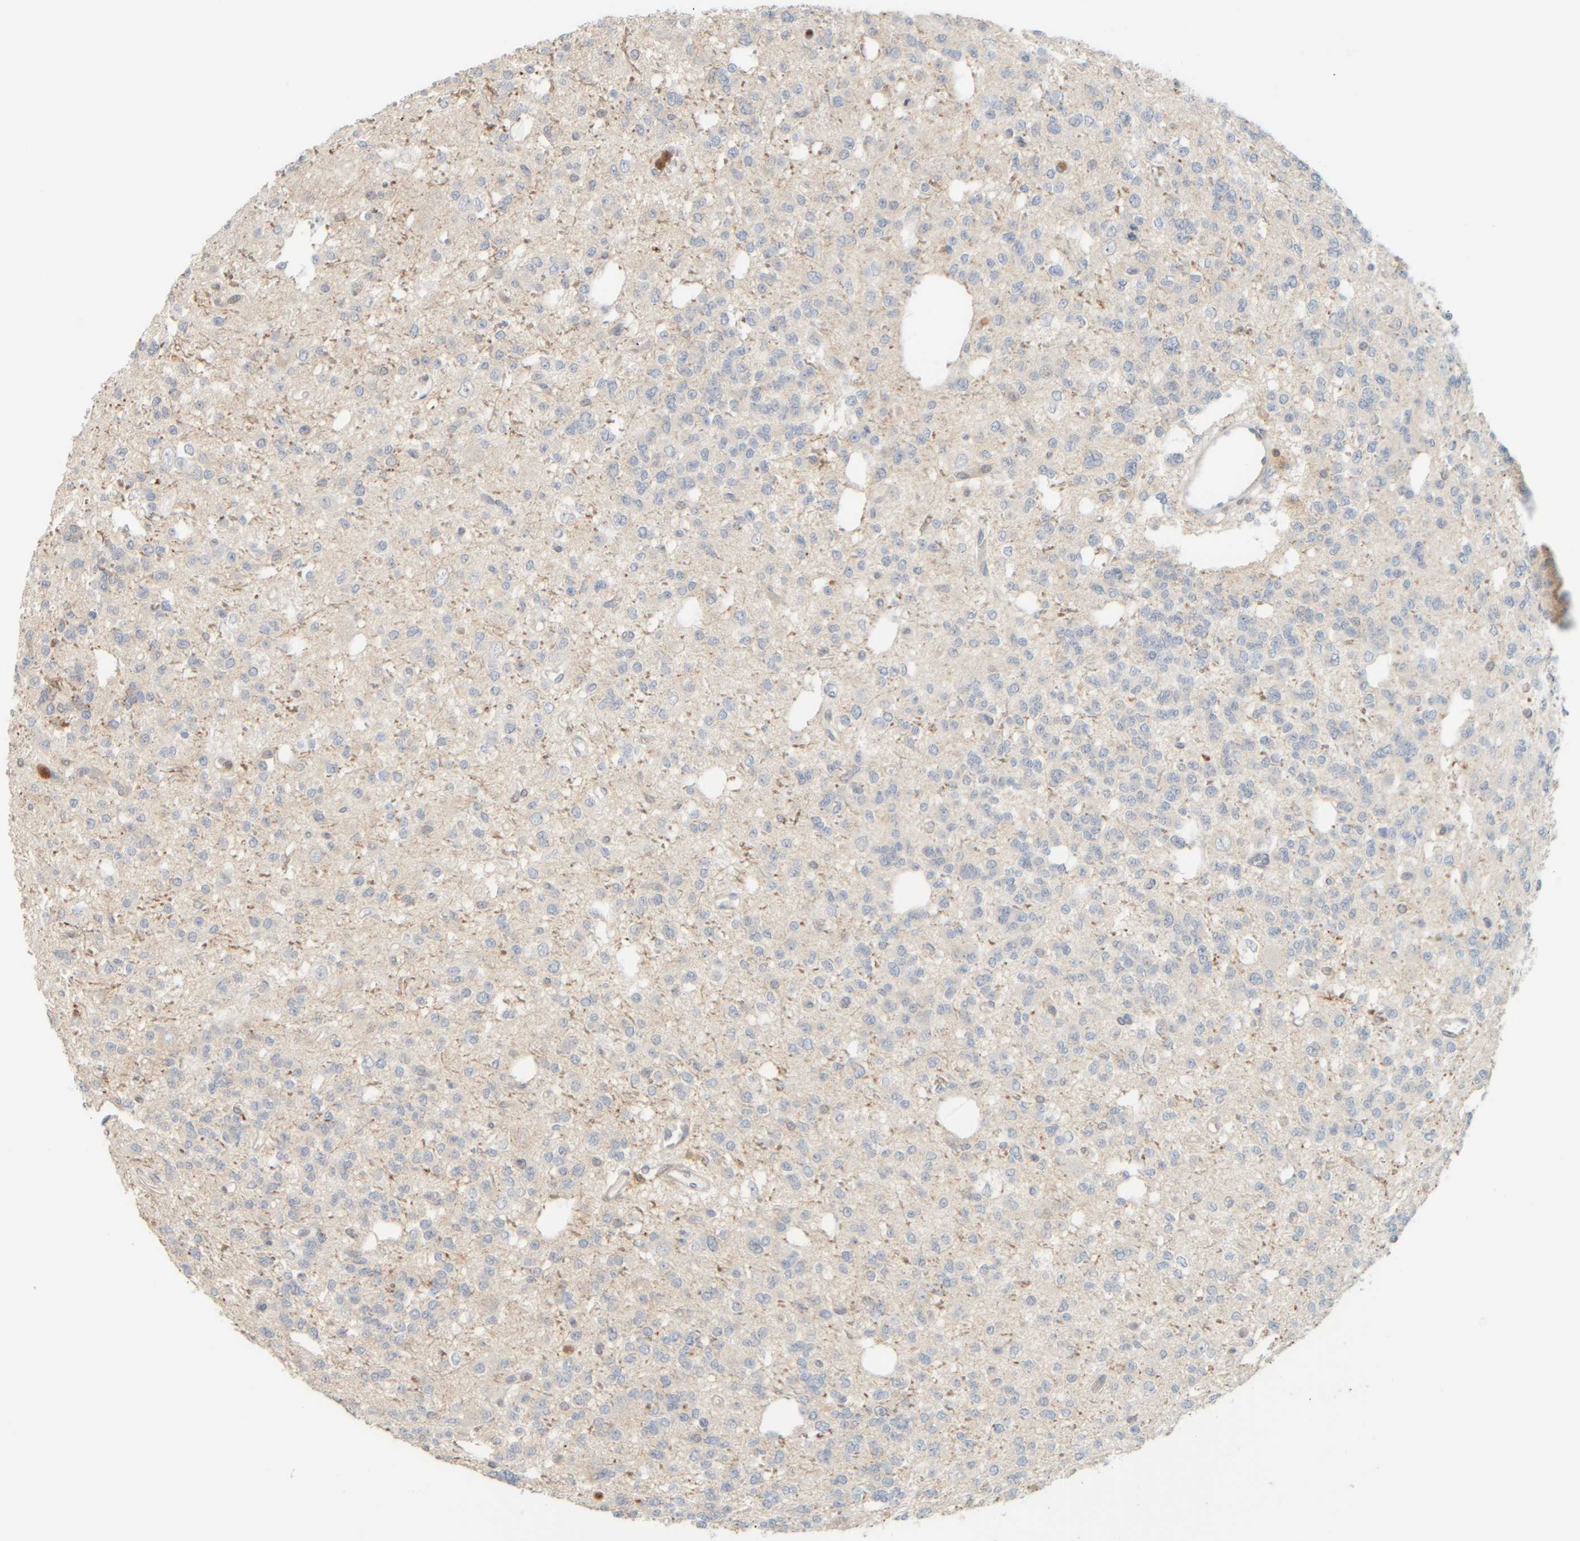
{"staining": {"intensity": "negative", "quantity": "none", "location": "none"}, "tissue": "glioma", "cell_type": "Tumor cells", "image_type": "cancer", "snomed": [{"axis": "morphology", "description": "Glioma, malignant, Low grade"}, {"axis": "topography", "description": "Brain"}], "caption": "IHC image of neoplastic tissue: malignant glioma (low-grade) stained with DAB reveals no significant protein expression in tumor cells.", "gene": "PTGES3L-AARSD1", "patient": {"sex": "male", "age": 38}}